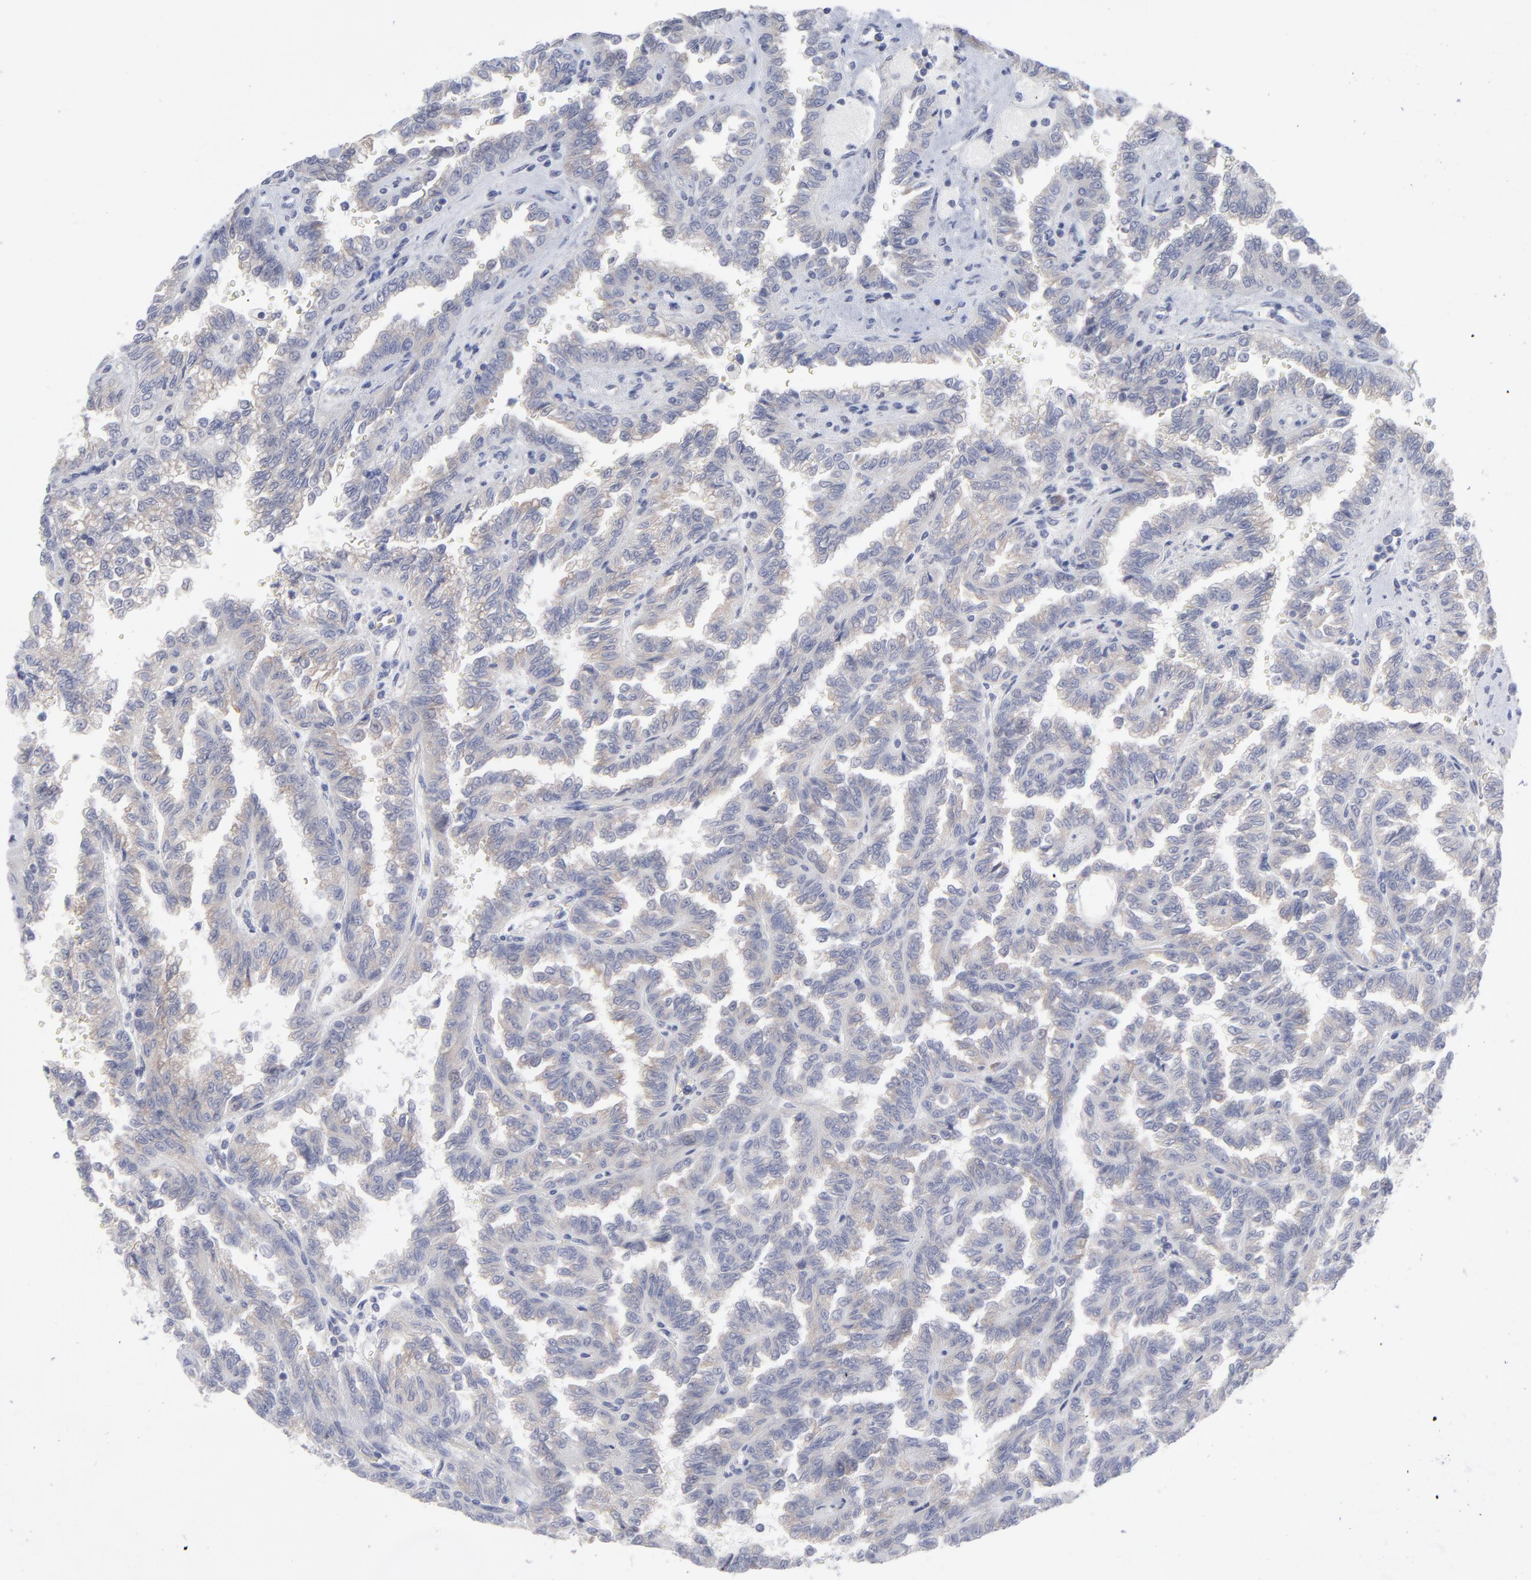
{"staining": {"intensity": "negative", "quantity": "none", "location": "none"}, "tissue": "renal cancer", "cell_type": "Tumor cells", "image_type": "cancer", "snomed": [{"axis": "morphology", "description": "Inflammation, NOS"}, {"axis": "morphology", "description": "Adenocarcinoma, NOS"}, {"axis": "topography", "description": "Kidney"}], "caption": "Tumor cells are negative for brown protein staining in renal cancer.", "gene": "RPS24", "patient": {"sex": "male", "age": 68}}